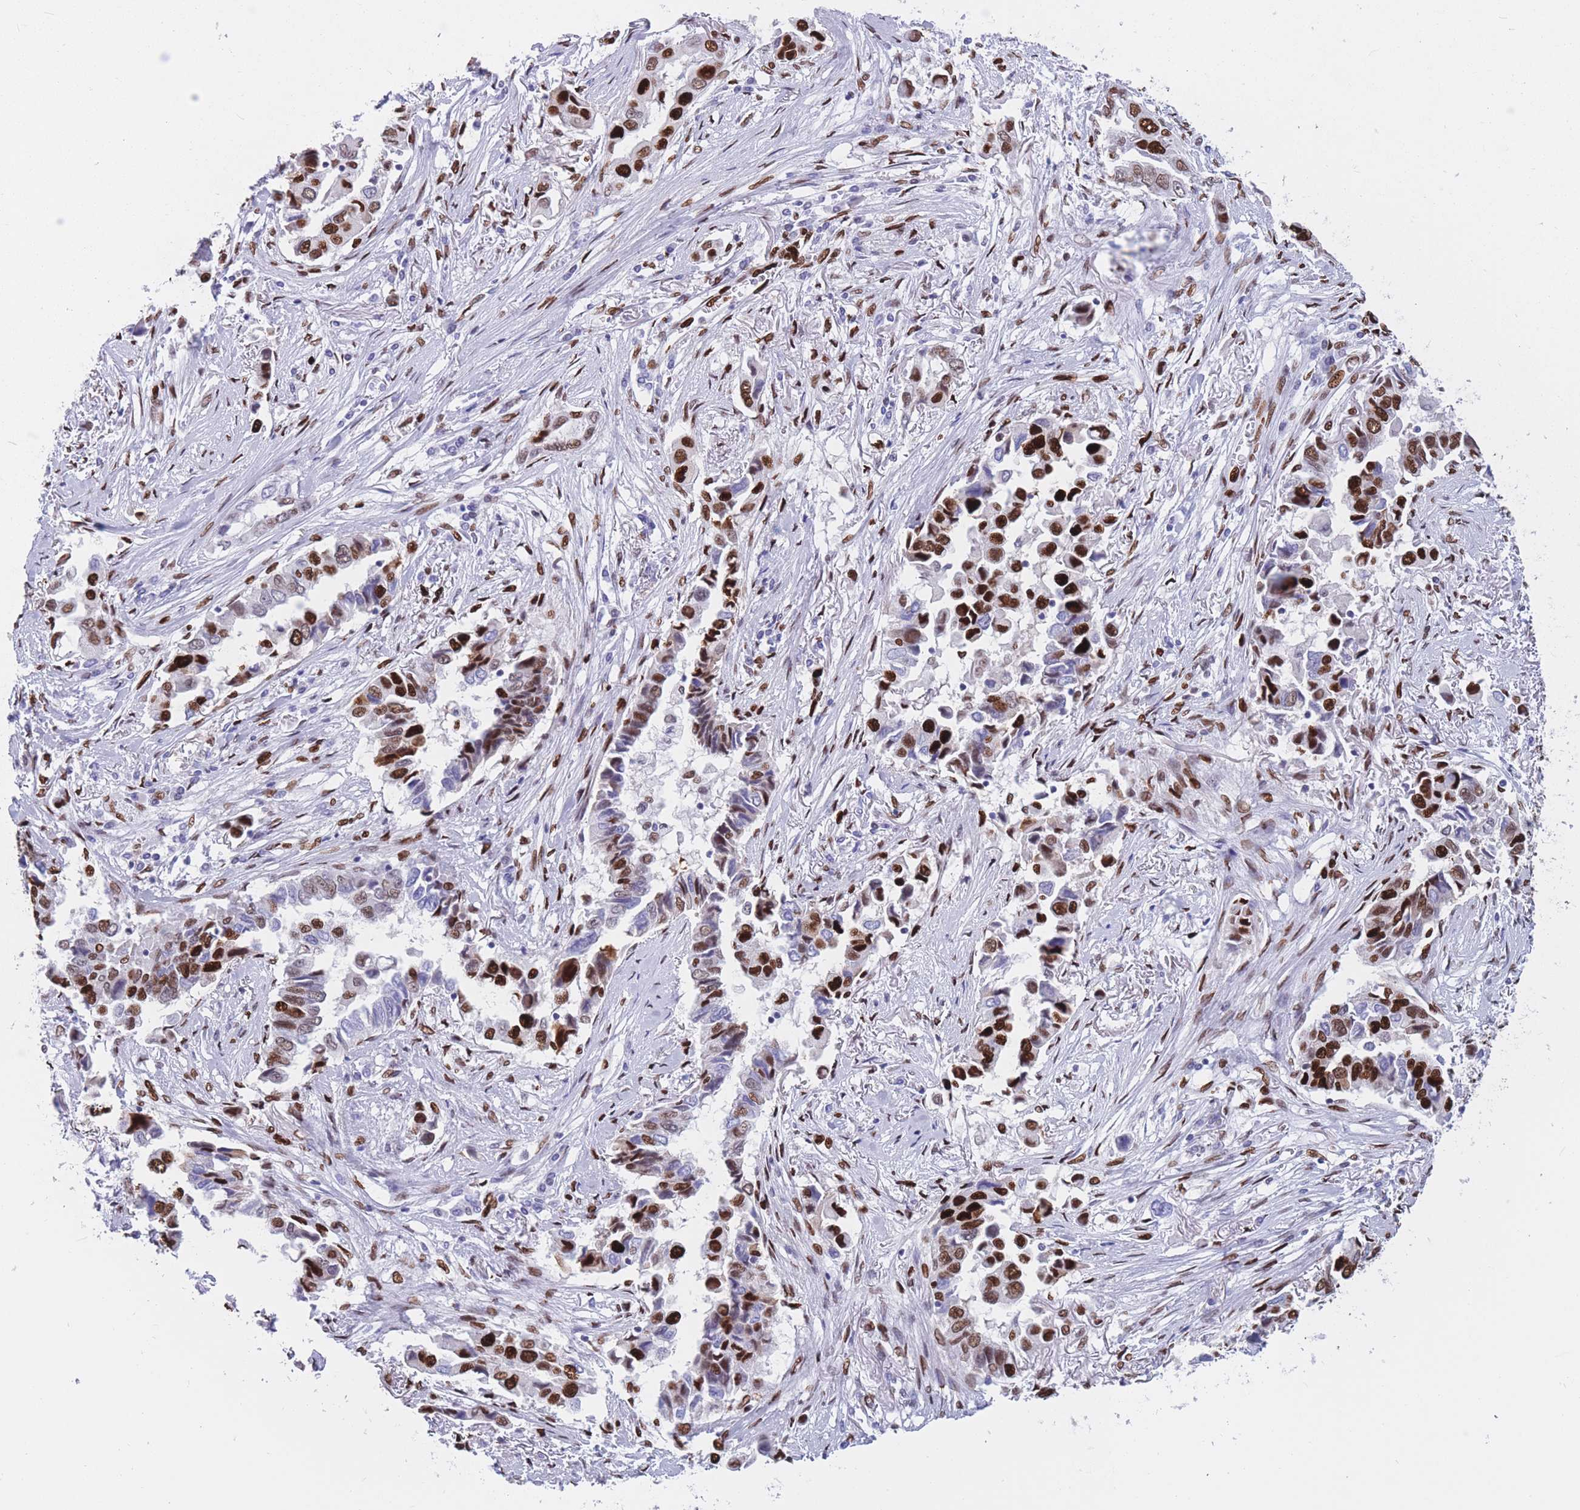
{"staining": {"intensity": "strong", "quantity": "25%-75%", "location": "nuclear"}, "tissue": "lung cancer", "cell_type": "Tumor cells", "image_type": "cancer", "snomed": [{"axis": "morphology", "description": "Adenocarcinoma, NOS"}, {"axis": "topography", "description": "Lung"}], "caption": "Lung adenocarcinoma tissue reveals strong nuclear staining in about 25%-75% of tumor cells", "gene": "NASP", "patient": {"sex": "female", "age": 76}}